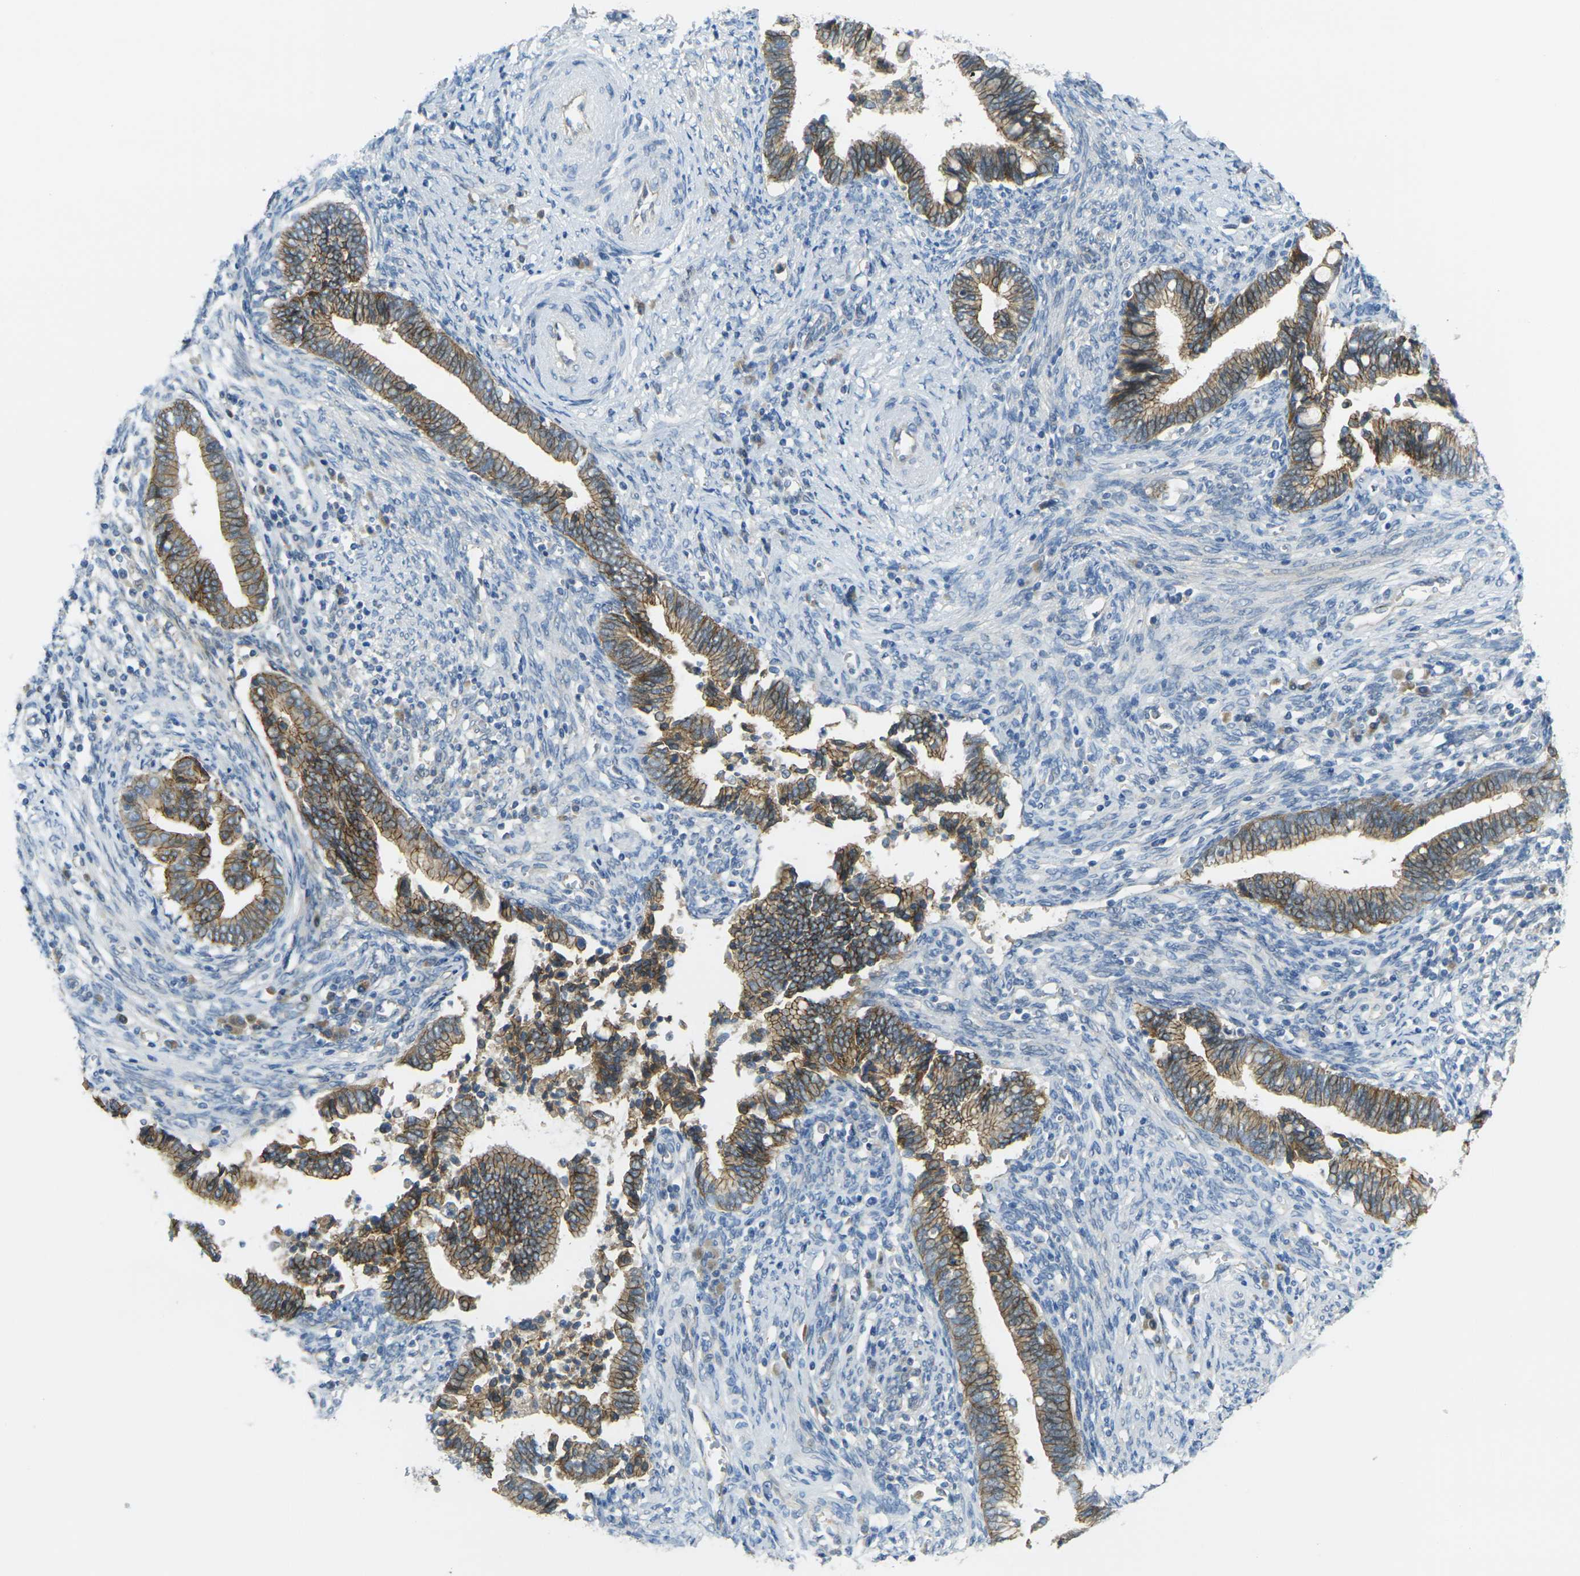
{"staining": {"intensity": "moderate", "quantity": ">75%", "location": "cytoplasmic/membranous"}, "tissue": "cervical cancer", "cell_type": "Tumor cells", "image_type": "cancer", "snomed": [{"axis": "morphology", "description": "Adenocarcinoma, NOS"}, {"axis": "topography", "description": "Cervix"}], "caption": "Cervical cancer (adenocarcinoma) was stained to show a protein in brown. There is medium levels of moderate cytoplasmic/membranous positivity in about >75% of tumor cells.", "gene": "RHBDD1", "patient": {"sex": "female", "age": 44}}